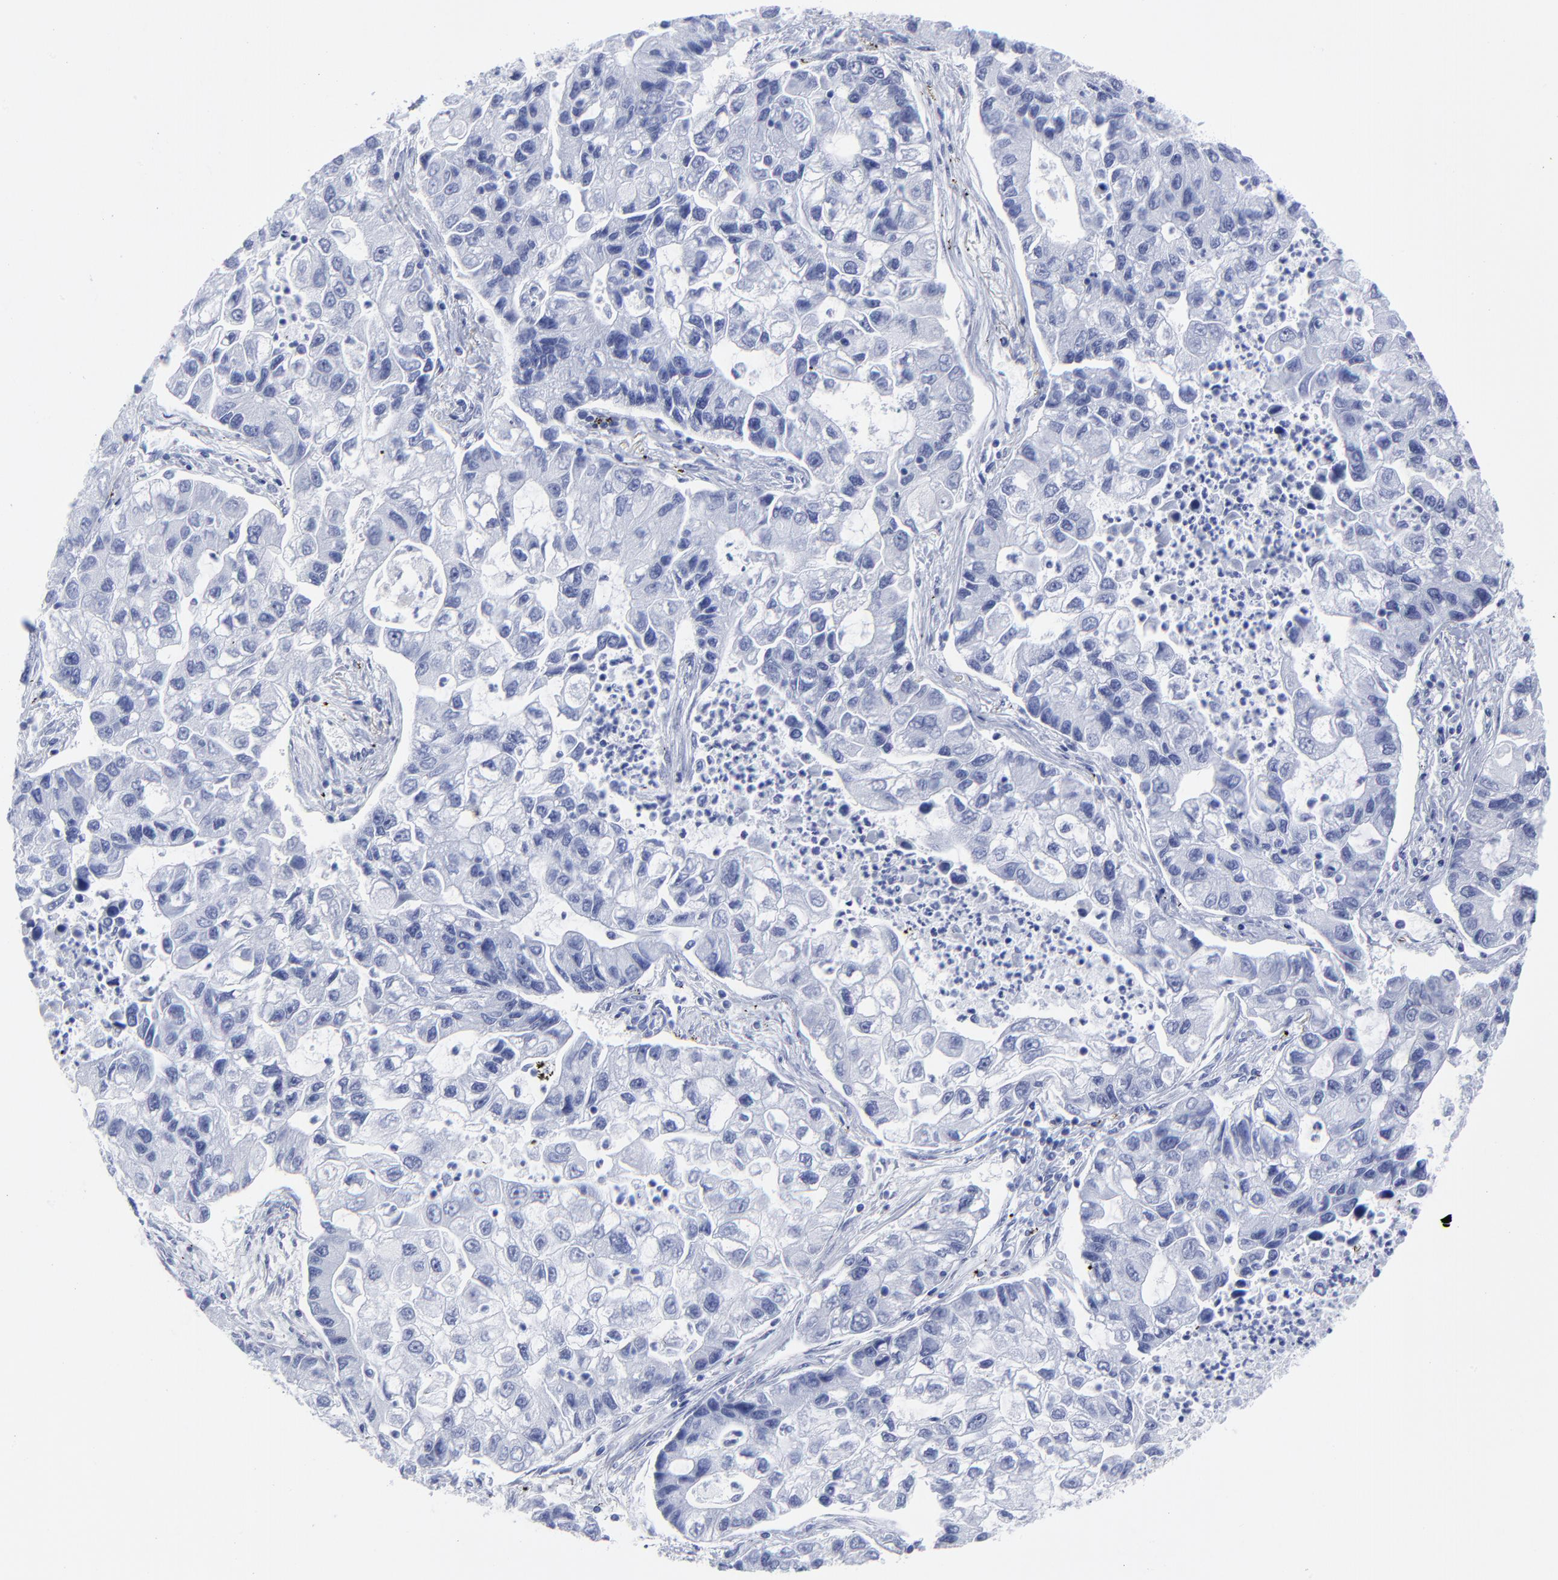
{"staining": {"intensity": "negative", "quantity": "none", "location": "none"}, "tissue": "lung cancer", "cell_type": "Tumor cells", "image_type": "cancer", "snomed": [{"axis": "morphology", "description": "Adenocarcinoma, NOS"}, {"axis": "topography", "description": "Lung"}], "caption": "Immunohistochemical staining of lung cancer exhibits no significant staining in tumor cells.", "gene": "DCN", "patient": {"sex": "female", "age": 51}}